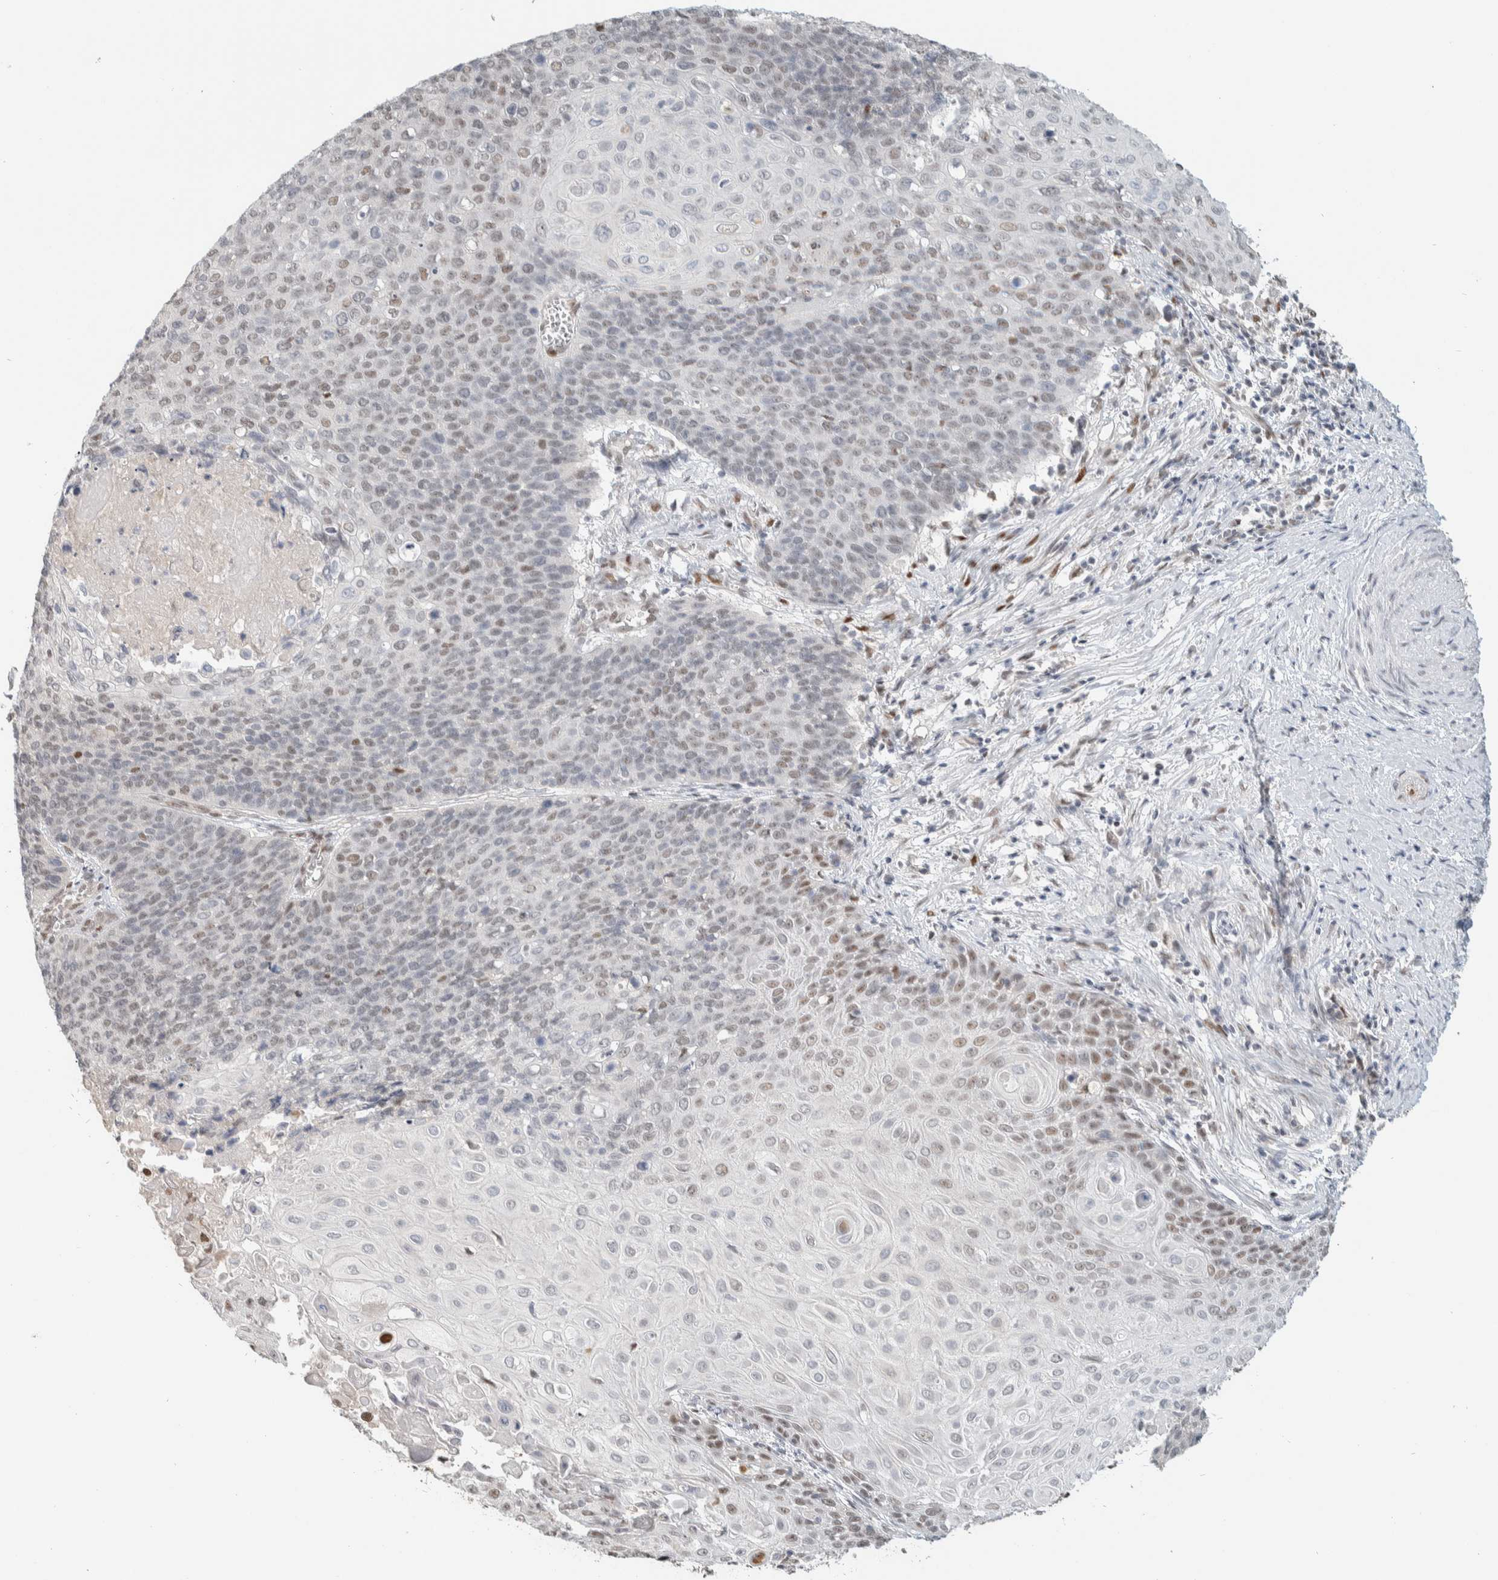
{"staining": {"intensity": "weak", "quantity": "25%-75%", "location": "nuclear"}, "tissue": "cervical cancer", "cell_type": "Tumor cells", "image_type": "cancer", "snomed": [{"axis": "morphology", "description": "Squamous cell carcinoma, NOS"}, {"axis": "topography", "description": "Cervix"}], "caption": "A micrograph showing weak nuclear expression in about 25%-75% of tumor cells in cervical cancer, as visualized by brown immunohistochemical staining.", "gene": "PUS7", "patient": {"sex": "female", "age": 39}}